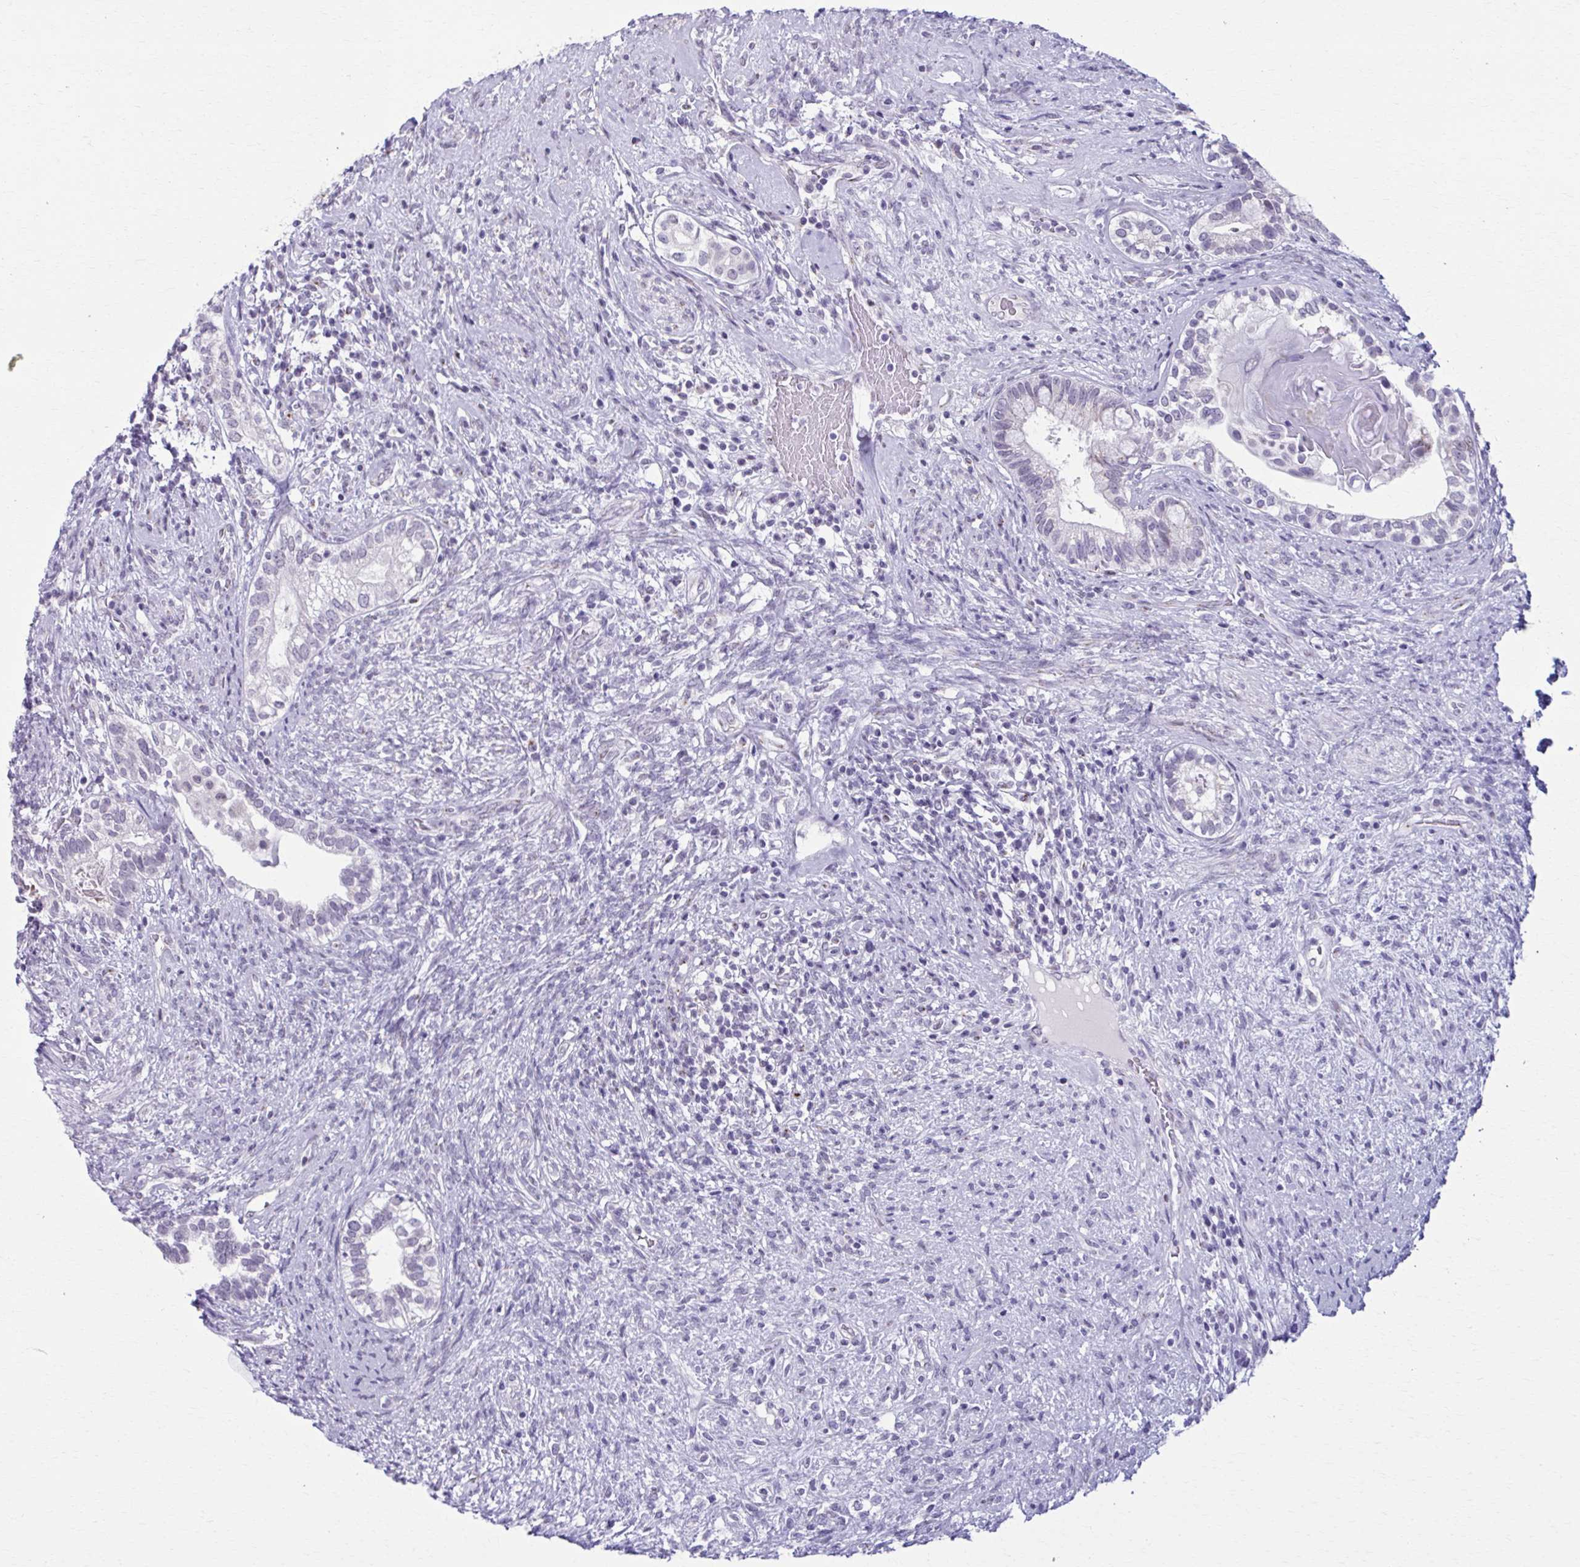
{"staining": {"intensity": "negative", "quantity": "none", "location": "none"}, "tissue": "testis cancer", "cell_type": "Tumor cells", "image_type": "cancer", "snomed": [{"axis": "morphology", "description": "Seminoma, NOS"}, {"axis": "morphology", "description": "Carcinoma, Embryonal, NOS"}, {"axis": "topography", "description": "Testis"}], "caption": "This is a micrograph of IHC staining of testis embryonal carcinoma, which shows no expression in tumor cells. (Brightfield microscopy of DAB (3,3'-diaminobenzidine) IHC at high magnification).", "gene": "ZNF682", "patient": {"sex": "male", "age": 41}}